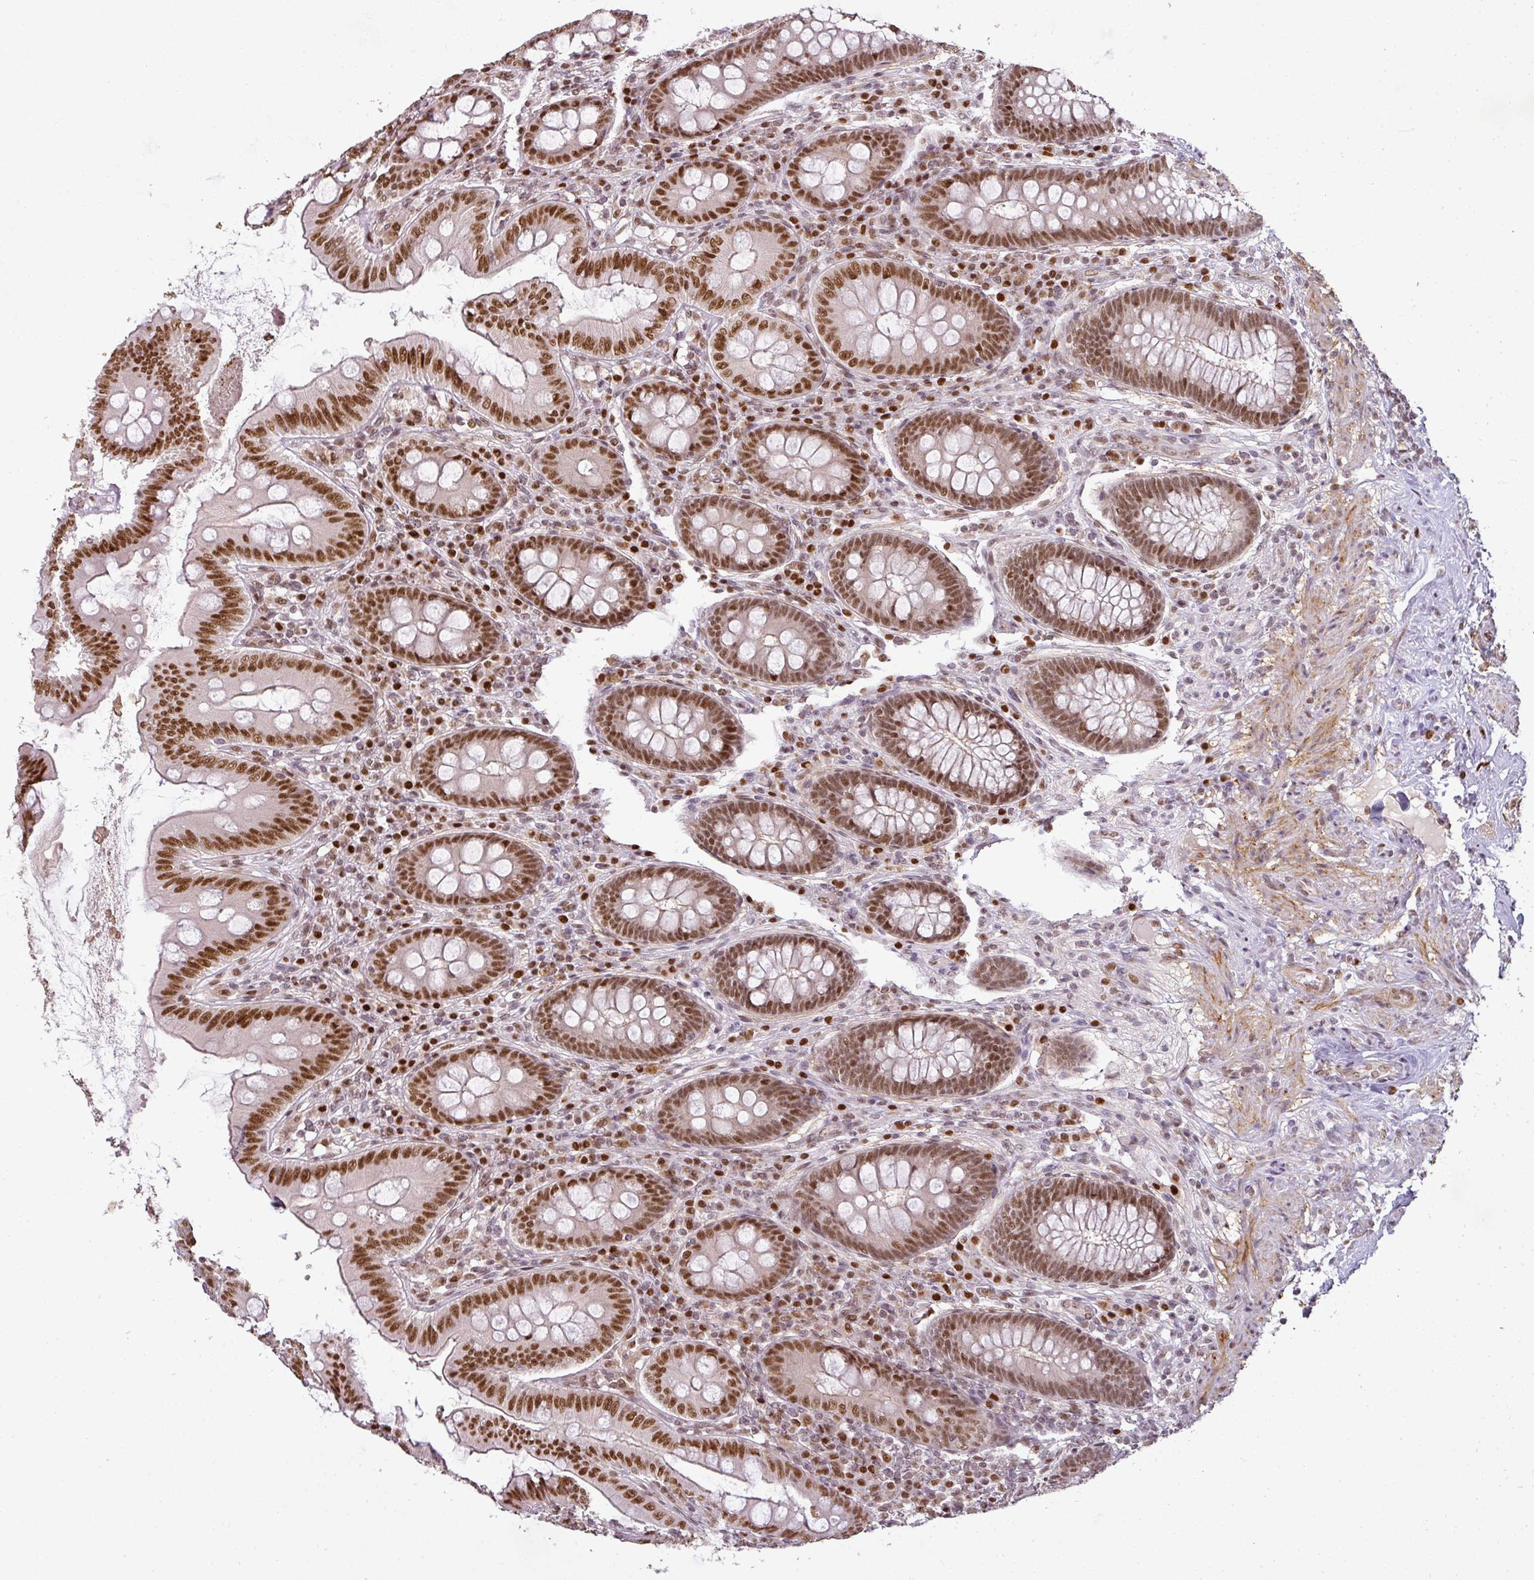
{"staining": {"intensity": "moderate", "quantity": ">75%", "location": "nuclear"}, "tissue": "appendix", "cell_type": "Glandular cells", "image_type": "normal", "snomed": [{"axis": "morphology", "description": "Normal tissue, NOS"}, {"axis": "topography", "description": "Appendix"}], "caption": "Immunohistochemical staining of unremarkable appendix displays moderate nuclear protein expression in approximately >75% of glandular cells.", "gene": "GPRIN2", "patient": {"sex": "male", "age": 71}}